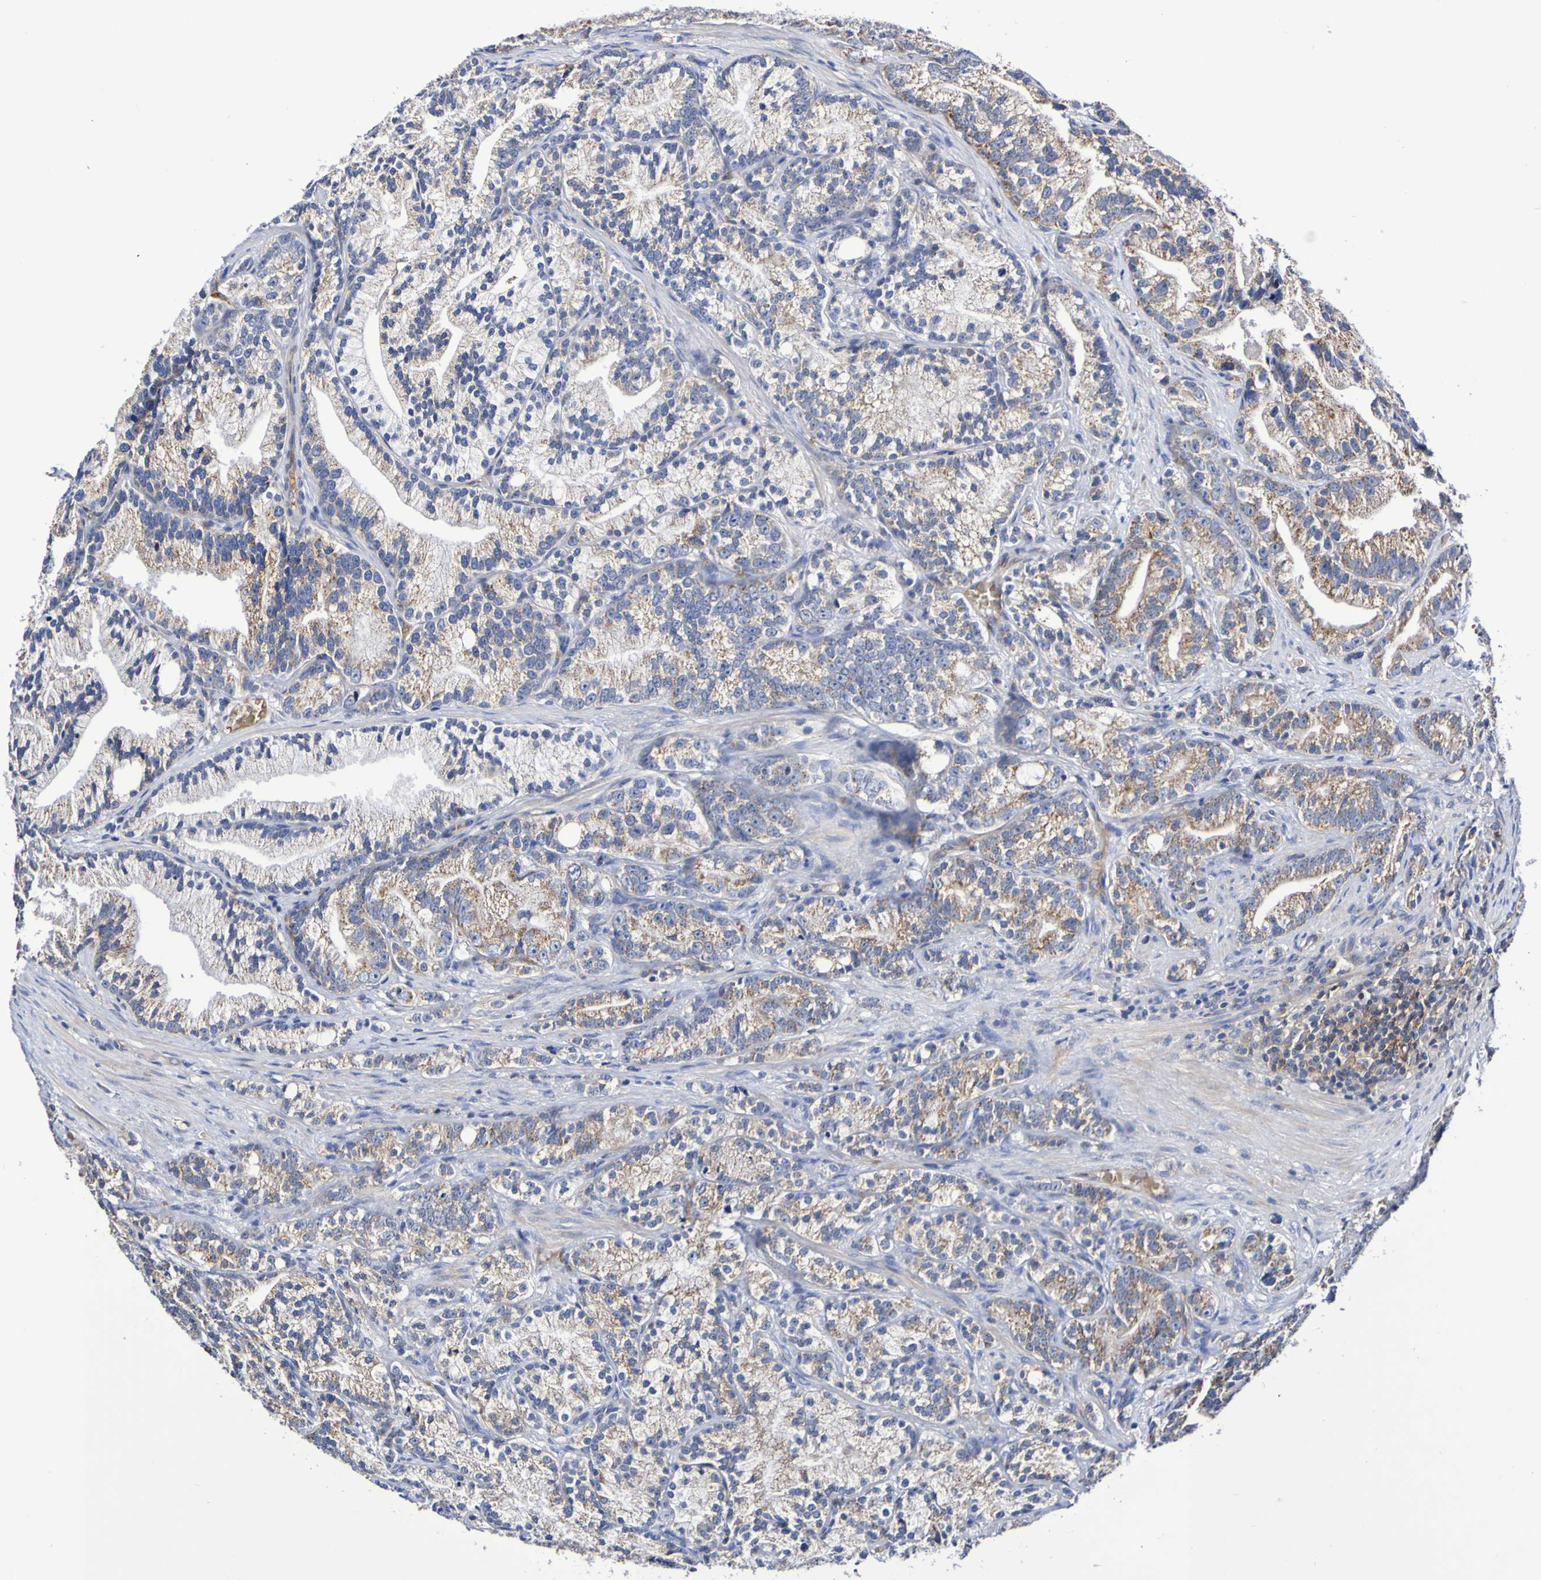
{"staining": {"intensity": "moderate", "quantity": "25%-75%", "location": "cytoplasmic/membranous"}, "tissue": "prostate cancer", "cell_type": "Tumor cells", "image_type": "cancer", "snomed": [{"axis": "morphology", "description": "Adenocarcinoma, Low grade"}, {"axis": "topography", "description": "Prostate"}], "caption": "High-magnification brightfield microscopy of prostate cancer (adenocarcinoma (low-grade)) stained with DAB (brown) and counterstained with hematoxylin (blue). tumor cells exhibit moderate cytoplasmic/membranous staining is identified in approximately25%-75% of cells.", "gene": "WNT4", "patient": {"sex": "male", "age": 89}}